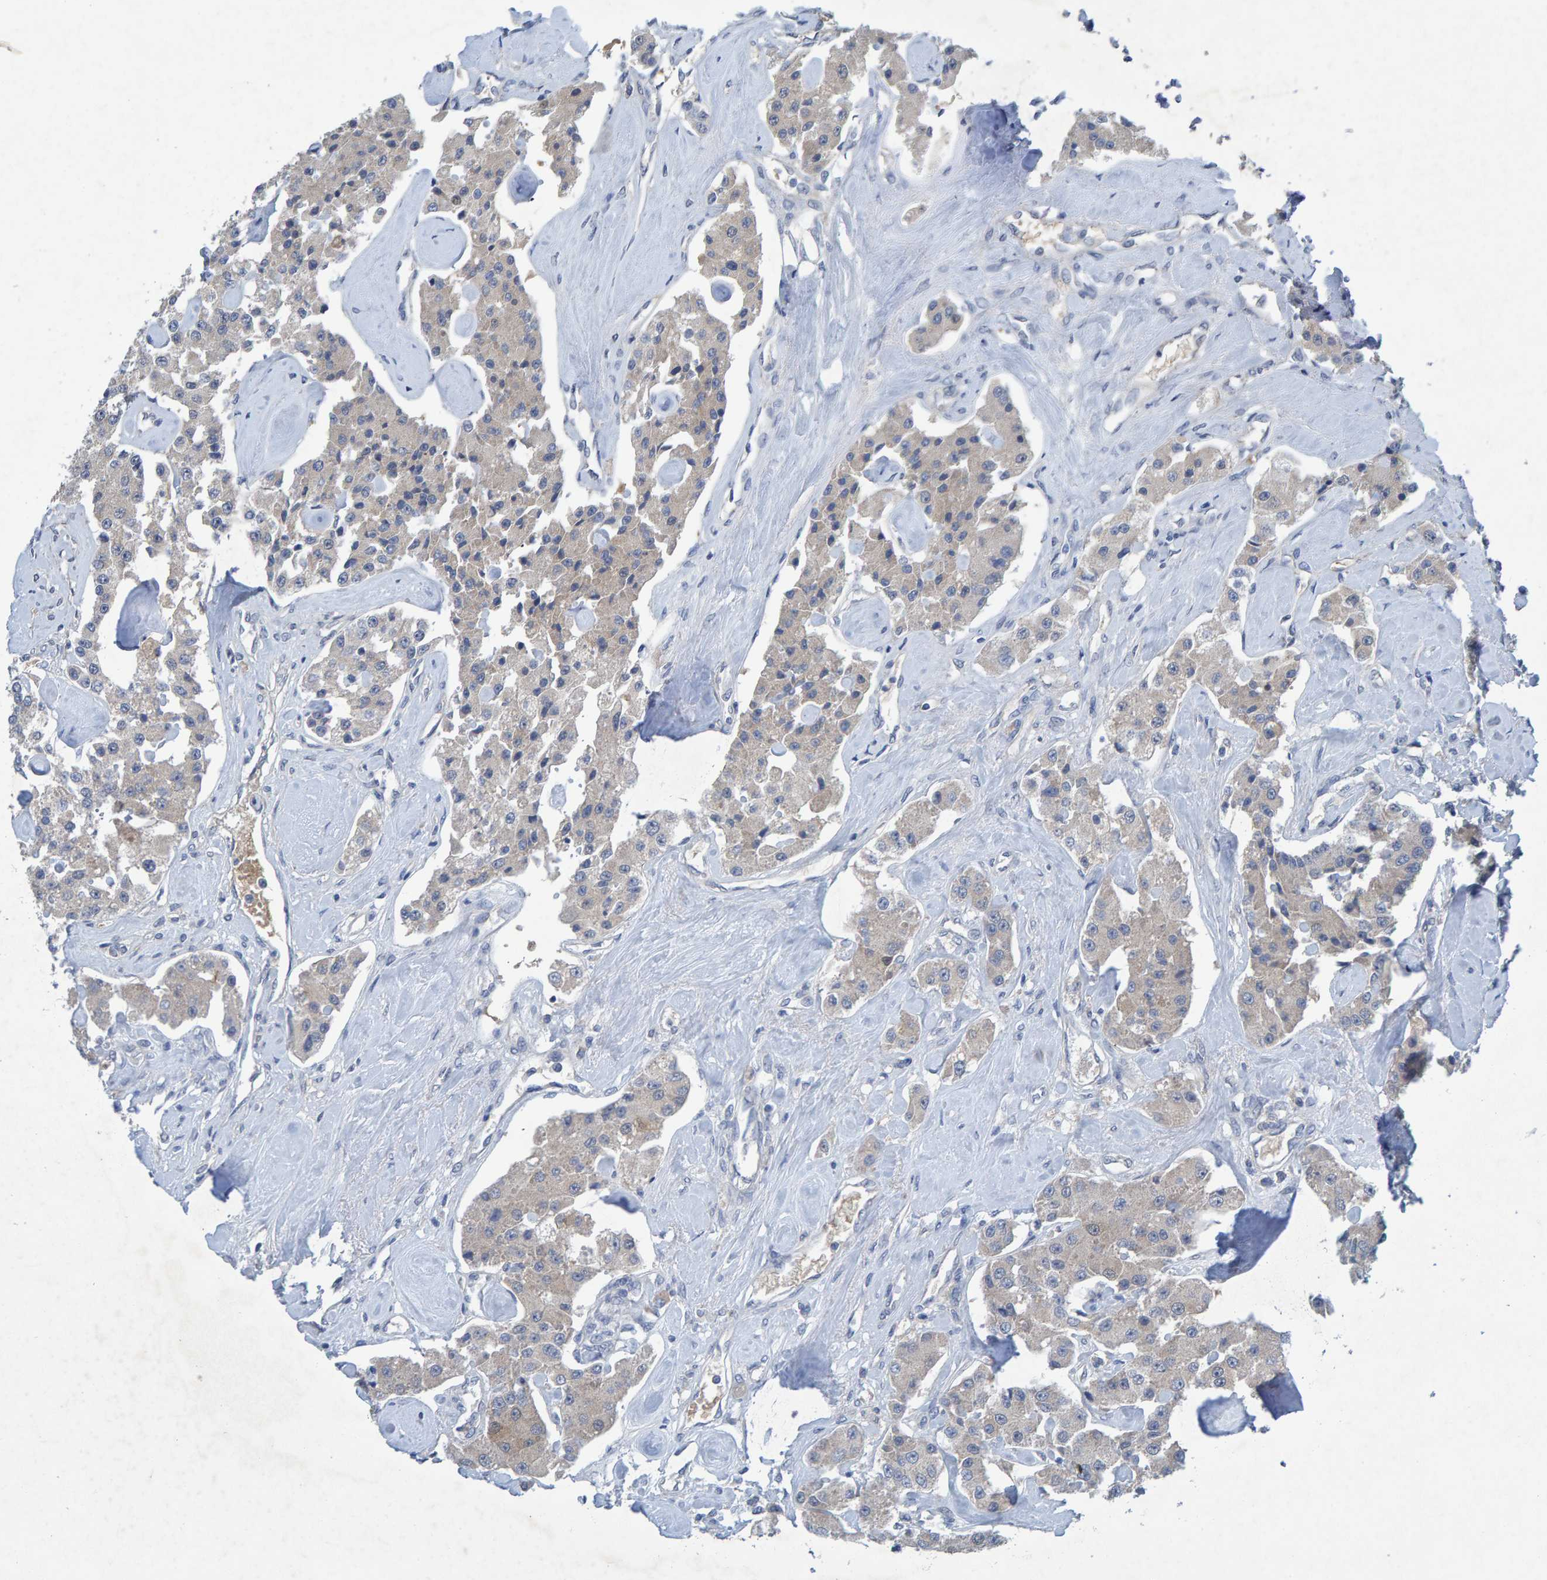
{"staining": {"intensity": "weak", "quantity": "25%-75%", "location": "cytoplasmic/membranous"}, "tissue": "carcinoid", "cell_type": "Tumor cells", "image_type": "cancer", "snomed": [{"axis": "morphology", "description": "Carcinoid, malignant, NOS"}, {"axis": "topography", "description": "Pancreas"}], "caption": "This histopathology image shows IHC staining of malignant carcinoid, with low weak cytoplasmic/membranous positivity in approximately 25%-75% of tumor cells.", "gene": "ALAD", "patient": {"sex": "male", "age": 41}}